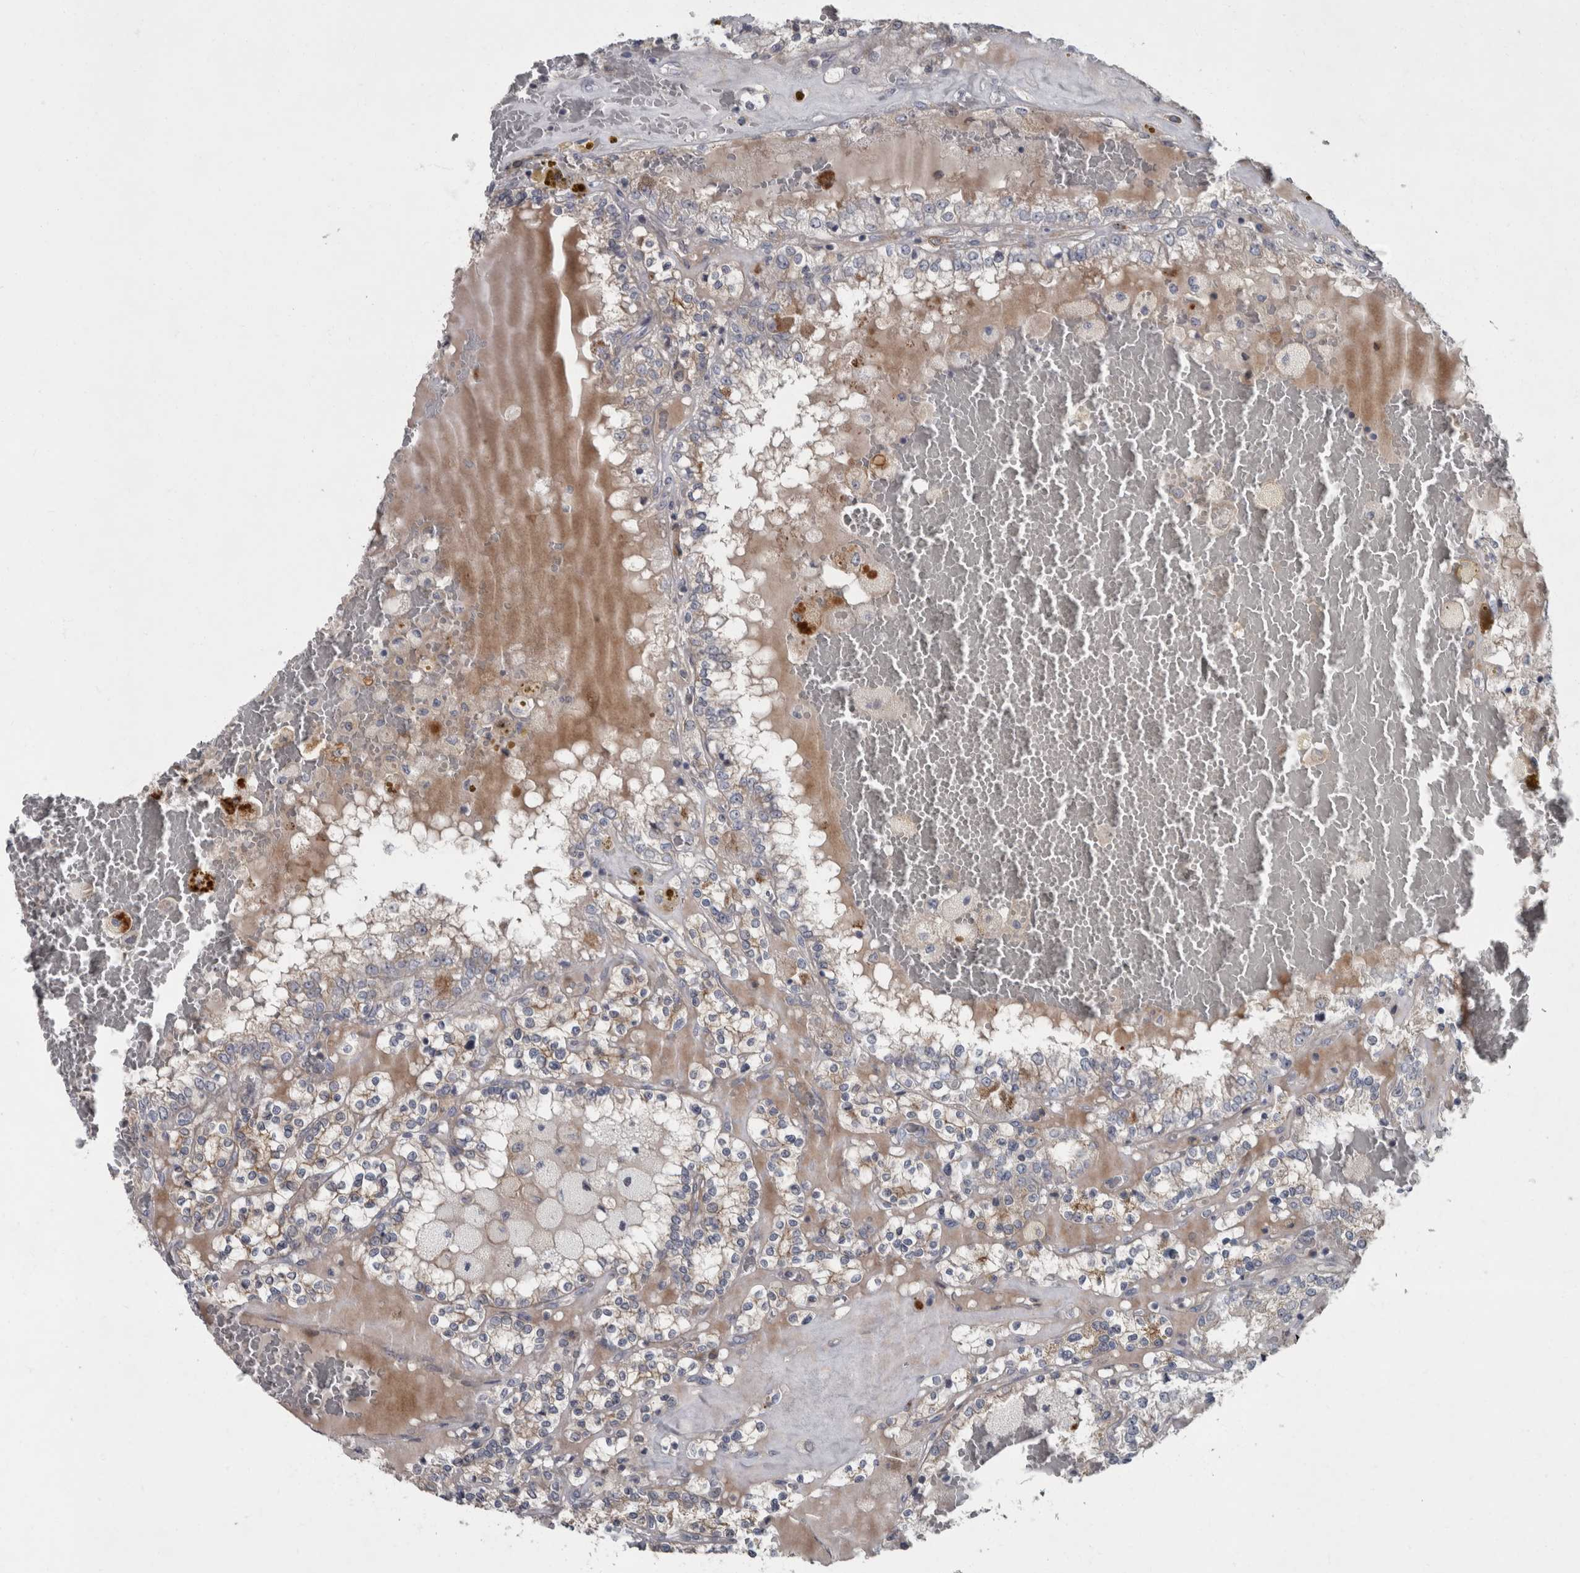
{"staining": {"intensity": "negative", "quantity": "none", "location": "none"}, "tissue": "renal cancer", "cell_type": "Tumor cells", "image_type": "cancer", "snomed": [{"axis": "morphology", "description": "Adenocarcinoma, NOS"}, {"axis": "topography", "description": "Kidney"}], "caption": "The IHC micrograph has no significant expression in tumor cells of renal adenocarcinoma tissue. The staining was performed using DAB (3,3'-diaminobenzidine) to visualize the protein expression in brown, while the nuclei were stained in blue with hematoxylin (Magnification: 20x).", "gene": "CDC42BPG", "patient": {"sex": "female", "age": 56}}